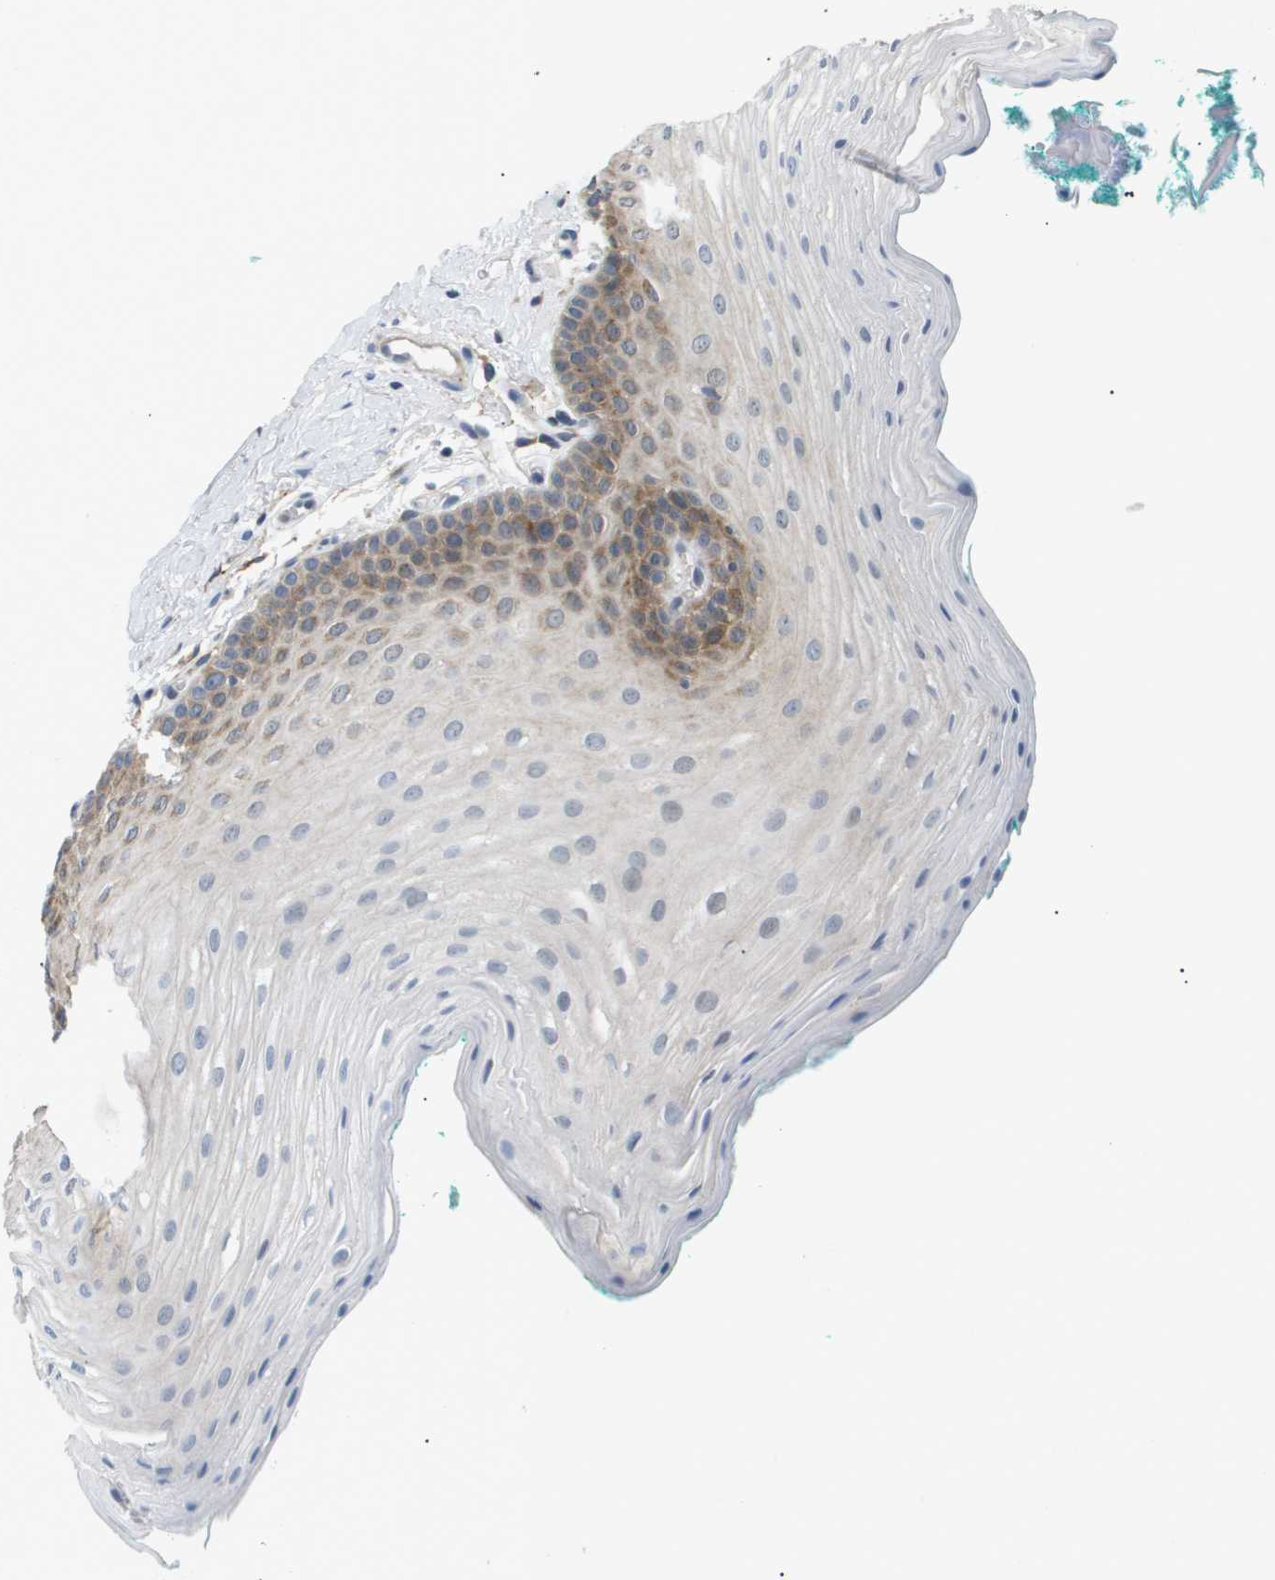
{"staining": {"intensity": "moderate", "quantity": "<25%", "location": "cytoplasmic/membranous"}, "tissue": "oral mucosa", "cell_type": "Squamous epithelial cells", "image_type": "normal", "snomed": [{"axis": "morphology", "description": "Normal tissue, NOS"}, {"axis": "topography", "description": "Oral tissue"}], "caption": "Oral mucosa stained with DAB (3,3'-diaminobenzidine) immunohistochemistry (IHC) displays low levels of moderate cytoplasmic/membranous positivity in approximately <25% of squamous epithelial cells.", "gene": "OTUD5", "patient": {"sex": "male", "age": 58}}